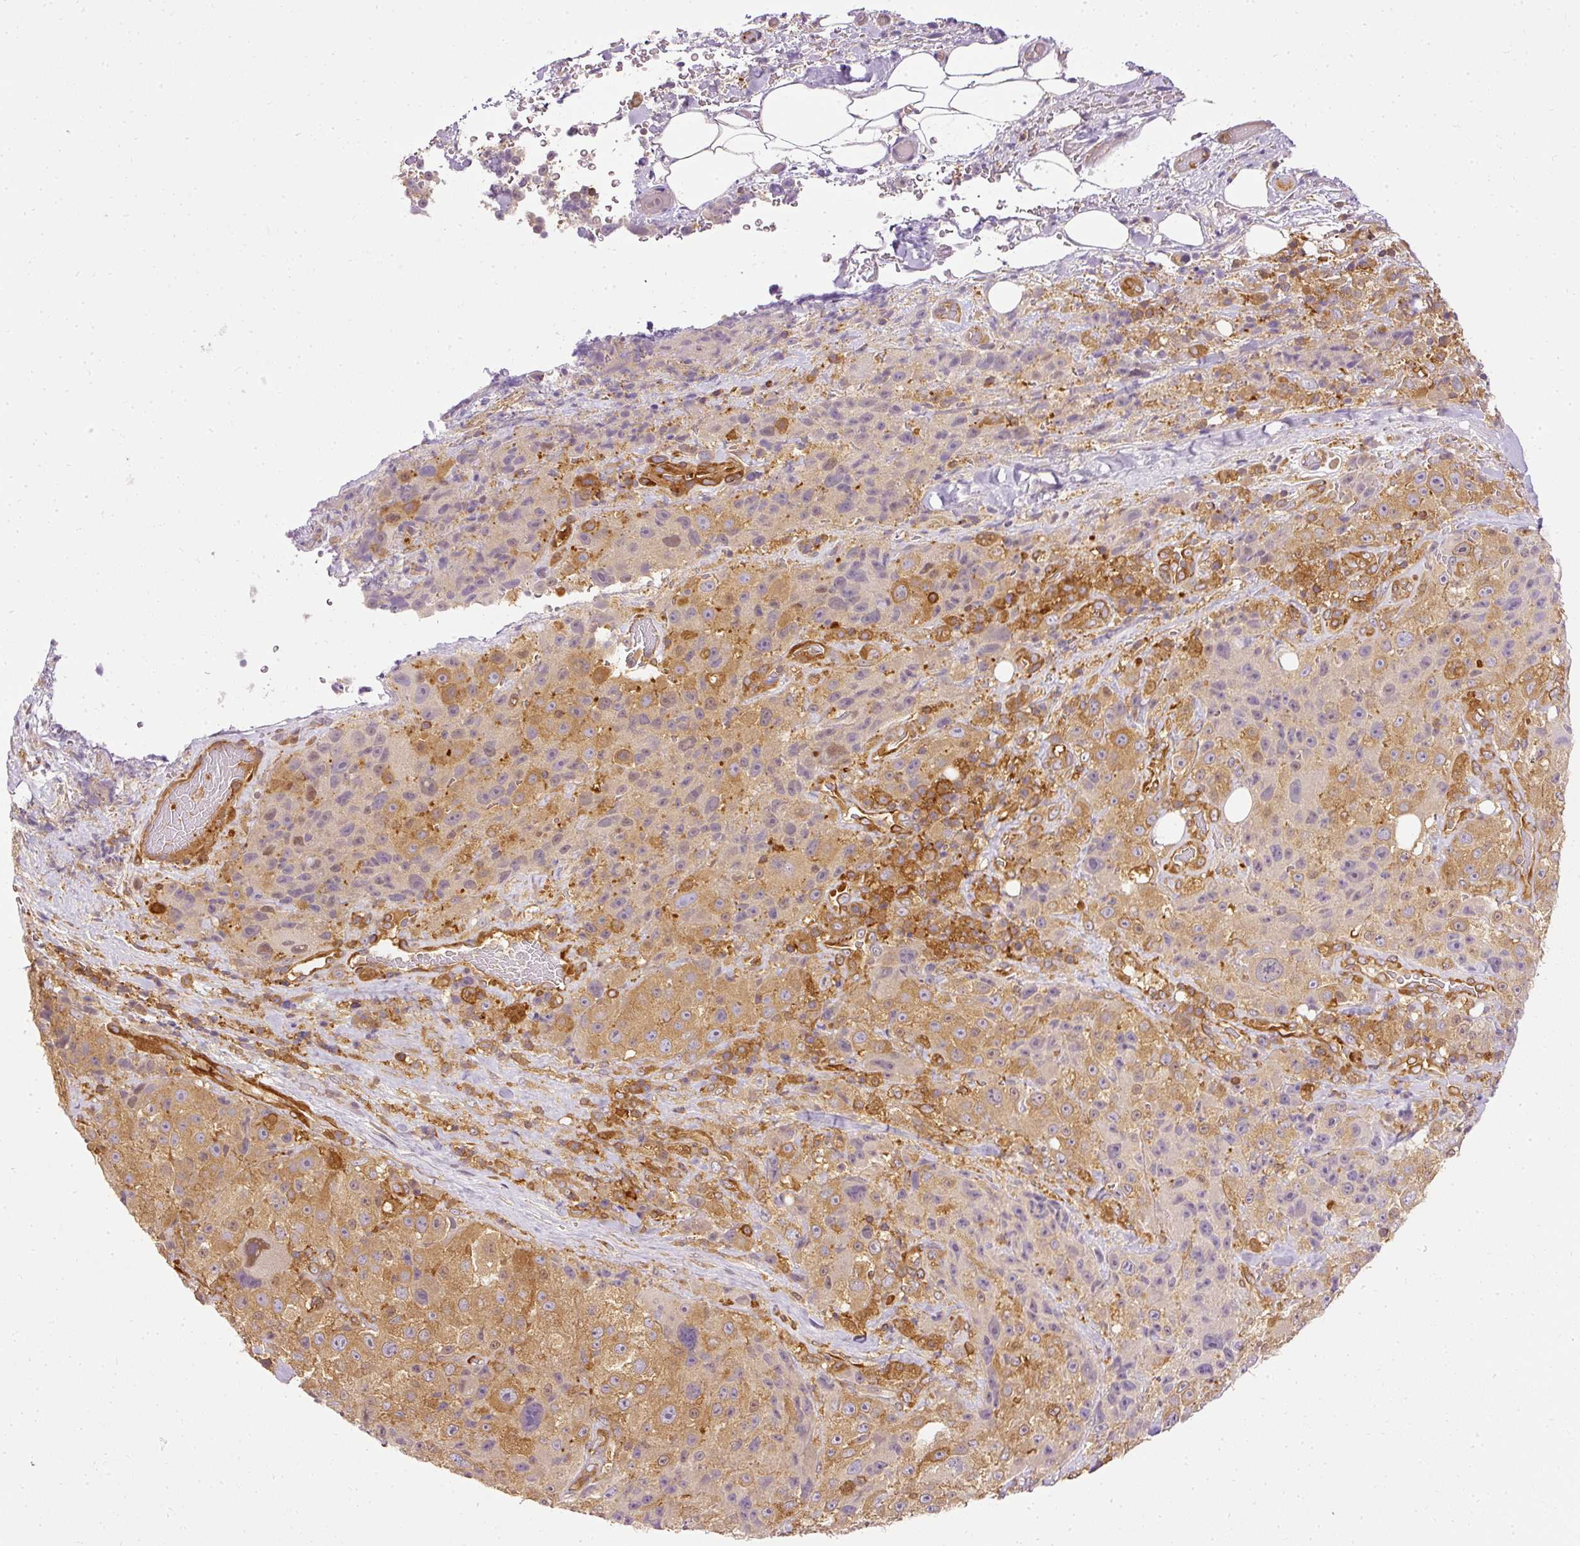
{"staining": {"intensity": "strong", "quantity": ">75%", "location": "cytoplasmic/membranous"}, "tissue": "melanoma", "cell_type": "Tumor cells", "image_type": "cancer", "snomed": [{"axis": "morphology", "description": "Malignant melanoma, Metastatic site"}, {"axis": "topography", "description": "Lymph node"}], "caption": "A high amount of strong cytoplasmic/membranous staining is present in about >75% of tumor cells in malignant melanoma (metastatic site) tissue.", "gene": "ARMH3", "patient": {"sex": "male", "age": 62}}